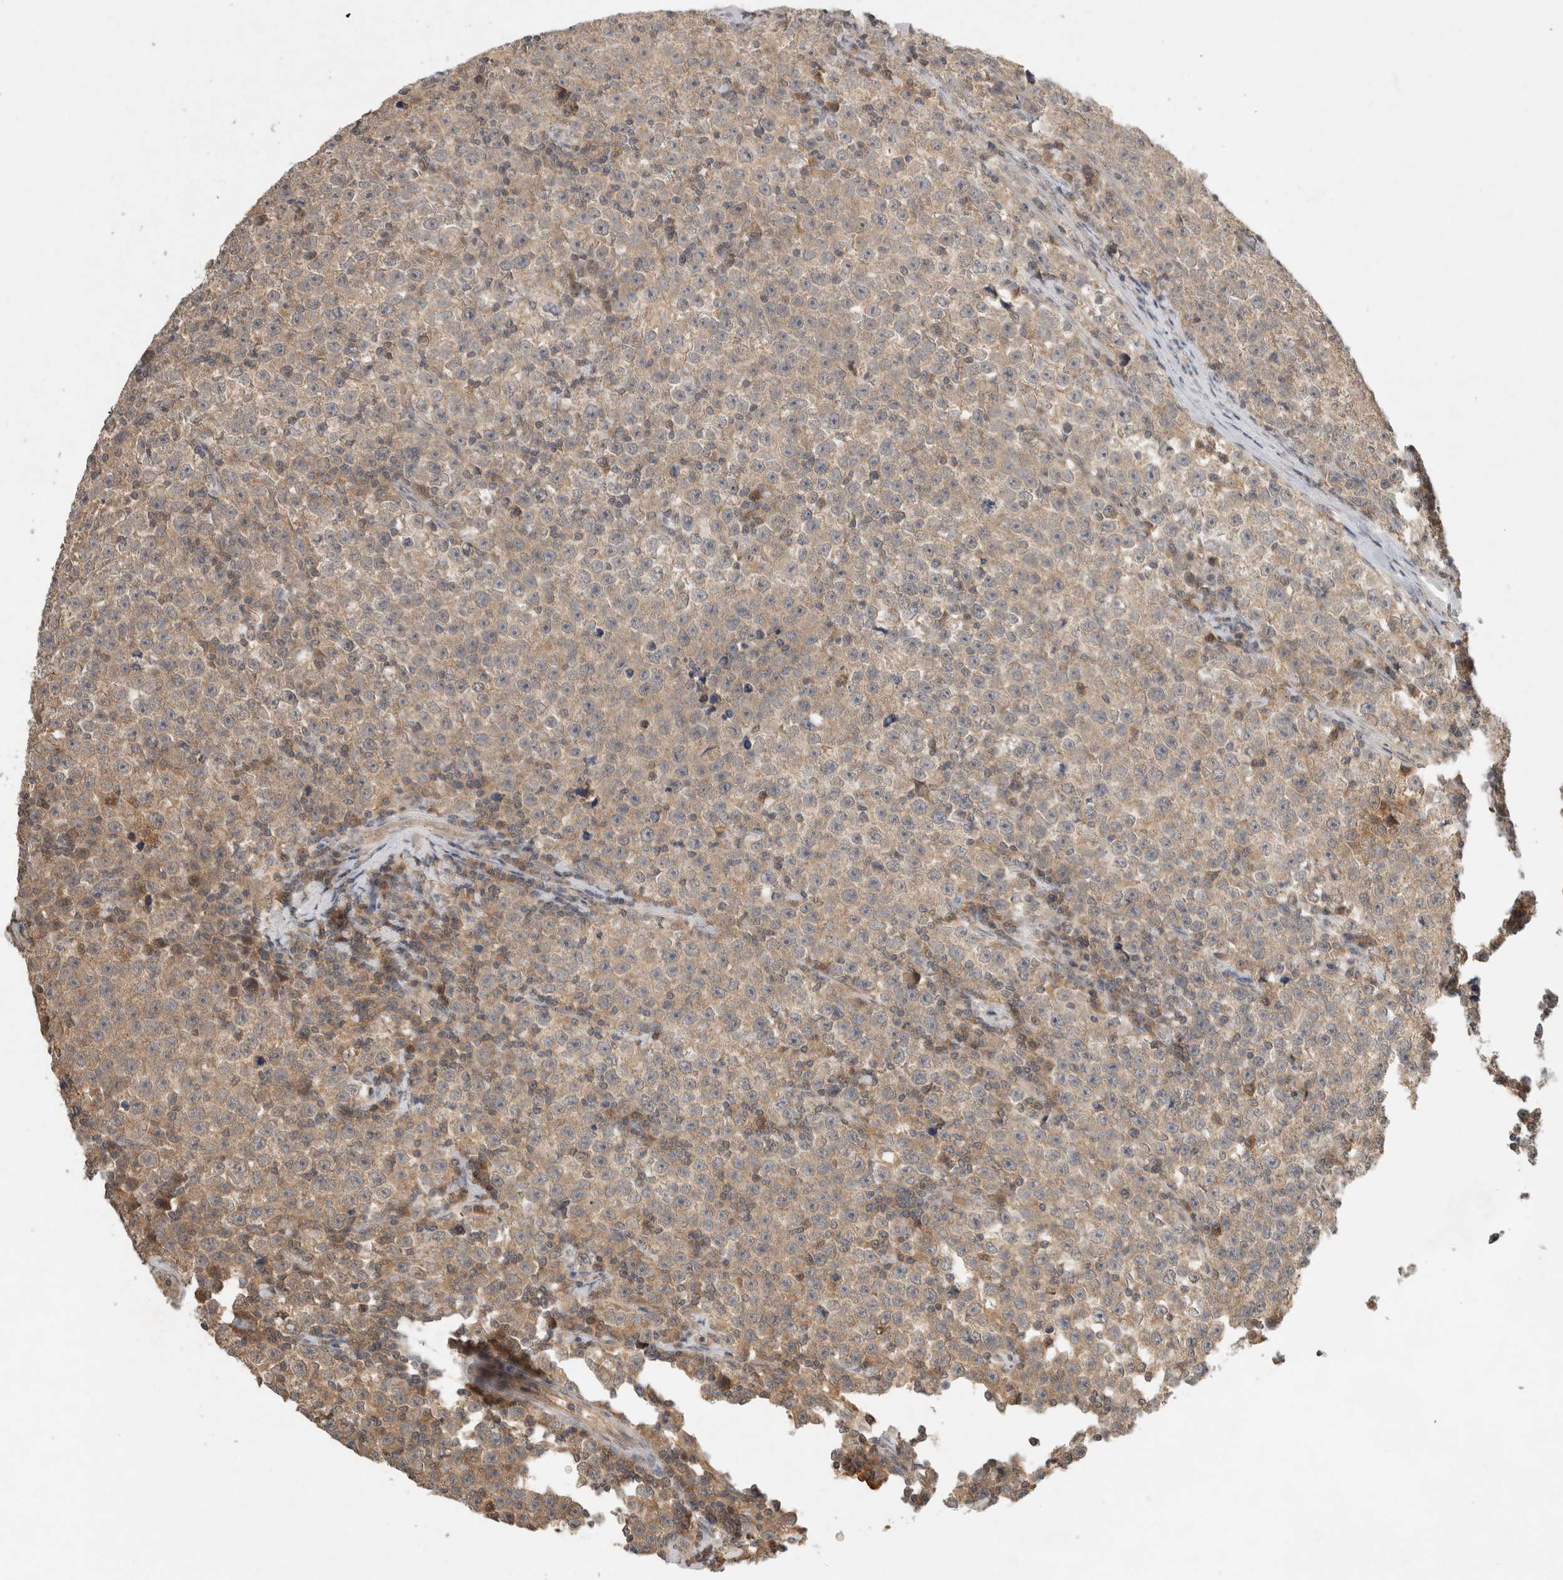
{"staining": {"intensity": "weak", "quantity": ">75%", "location": "cytoplasmic/membranous"}, "tissue": "testis cancer", "cell_type": "Tumor cells", "image_type": "cancer", "snomed": [{"axis": "morphology", "description": "Seminoma, NOS"}, {"axis": "topography", "description": "Testis"}], "caption": "IHC of testis seminoma exhibits low levels of weak cytoplasmic/membranous expression in about >75% of tumor cells.", "gene": "LOXL2", "patient": {"sex": "male", "age": 43}}